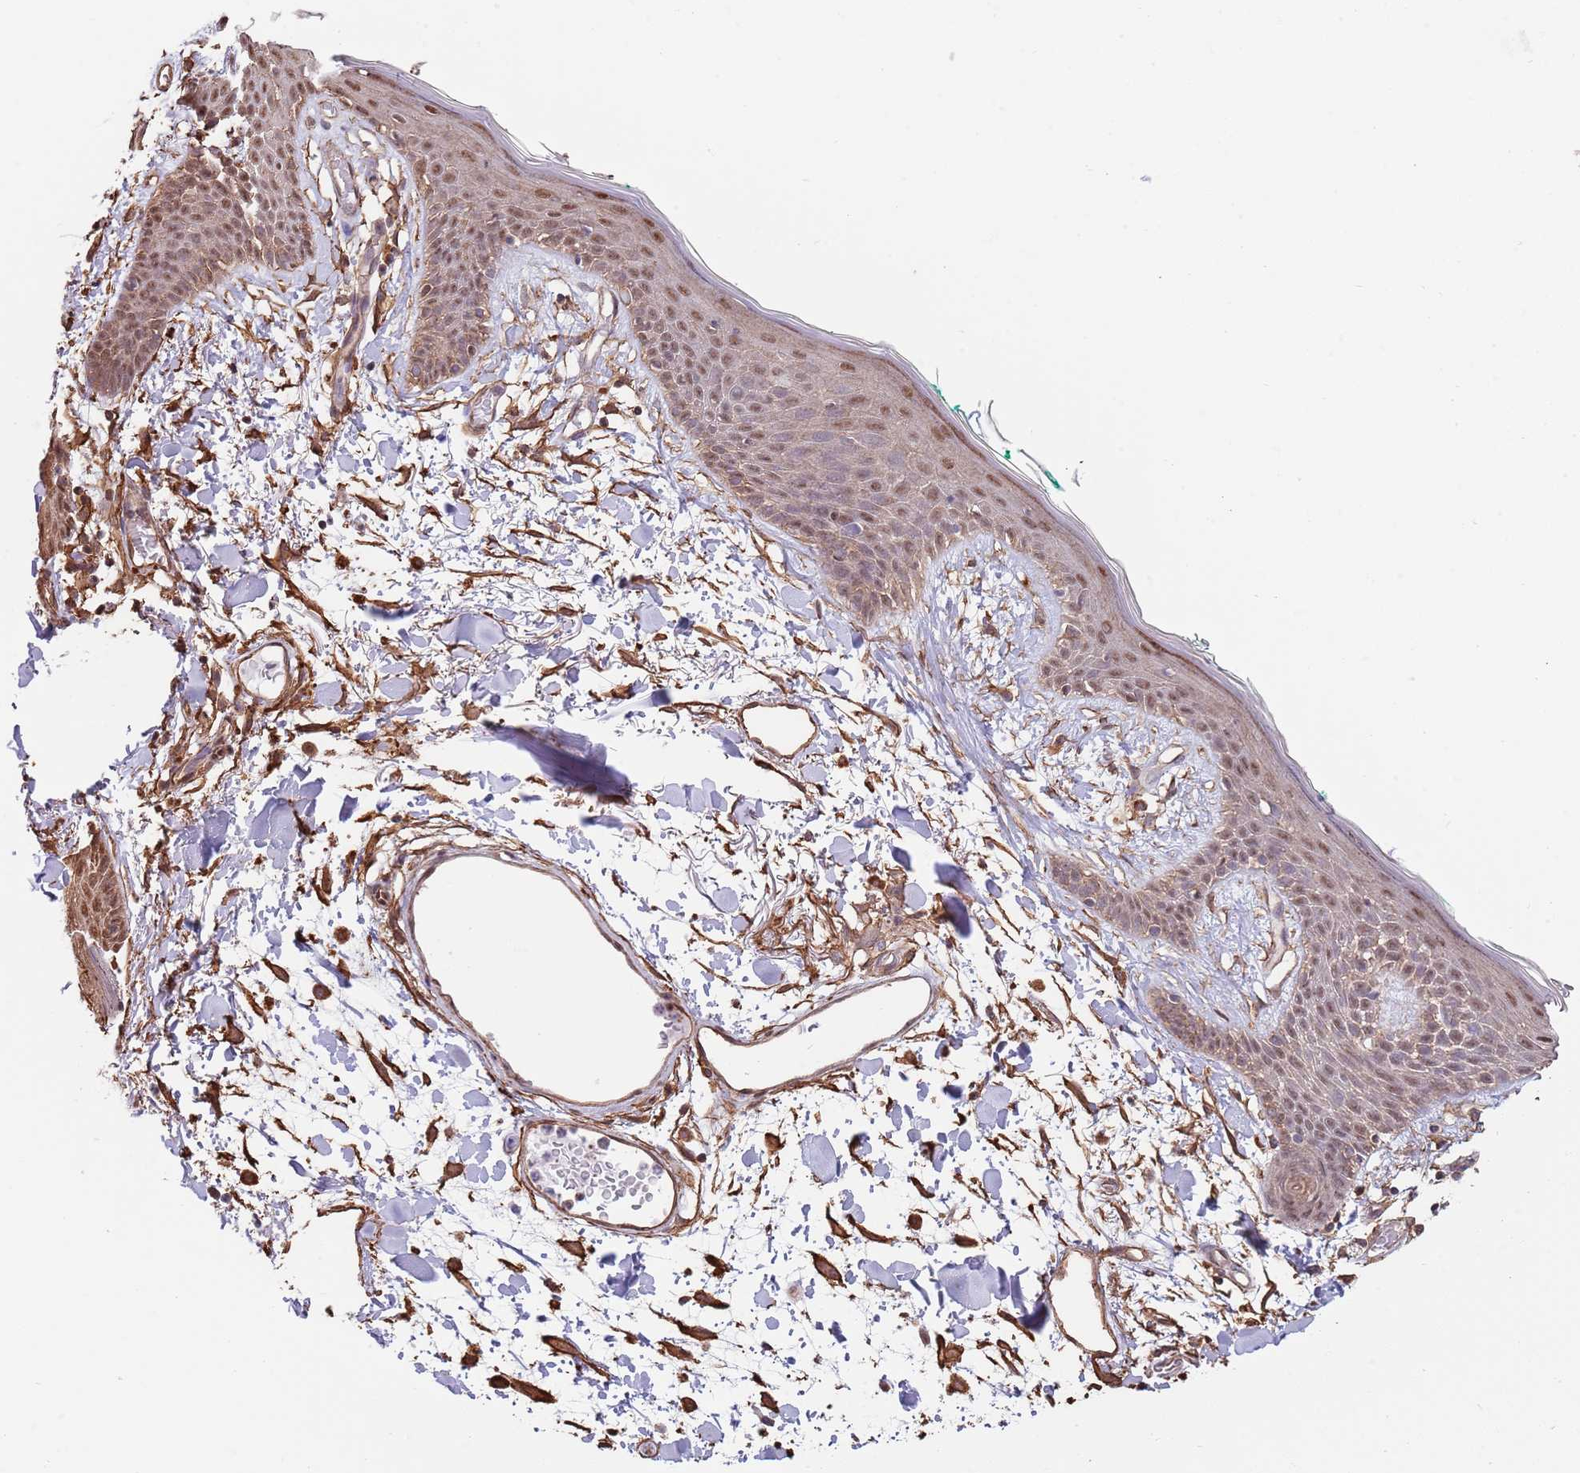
{"staining": {"intensity": "moderate", "quantity": ">75%", "location": "cytoplasmic/membranous,nuclear"}, "tissue": "skin", "cell_type": "Fibroblasts", "image_type": "normal", "snomed": [{"axis": "morphology", "description": "Normal tissue, NOS"}, {"axis": "topography", "description": "Skin"}], "caption": "A micrograph of human skin stained for a protein shows moderate cytoplasmic/membranous,nuclear brown staining in fibroblasts.", "gene": "BPNT1", "patient": {"sex": "male", "age": 79}}